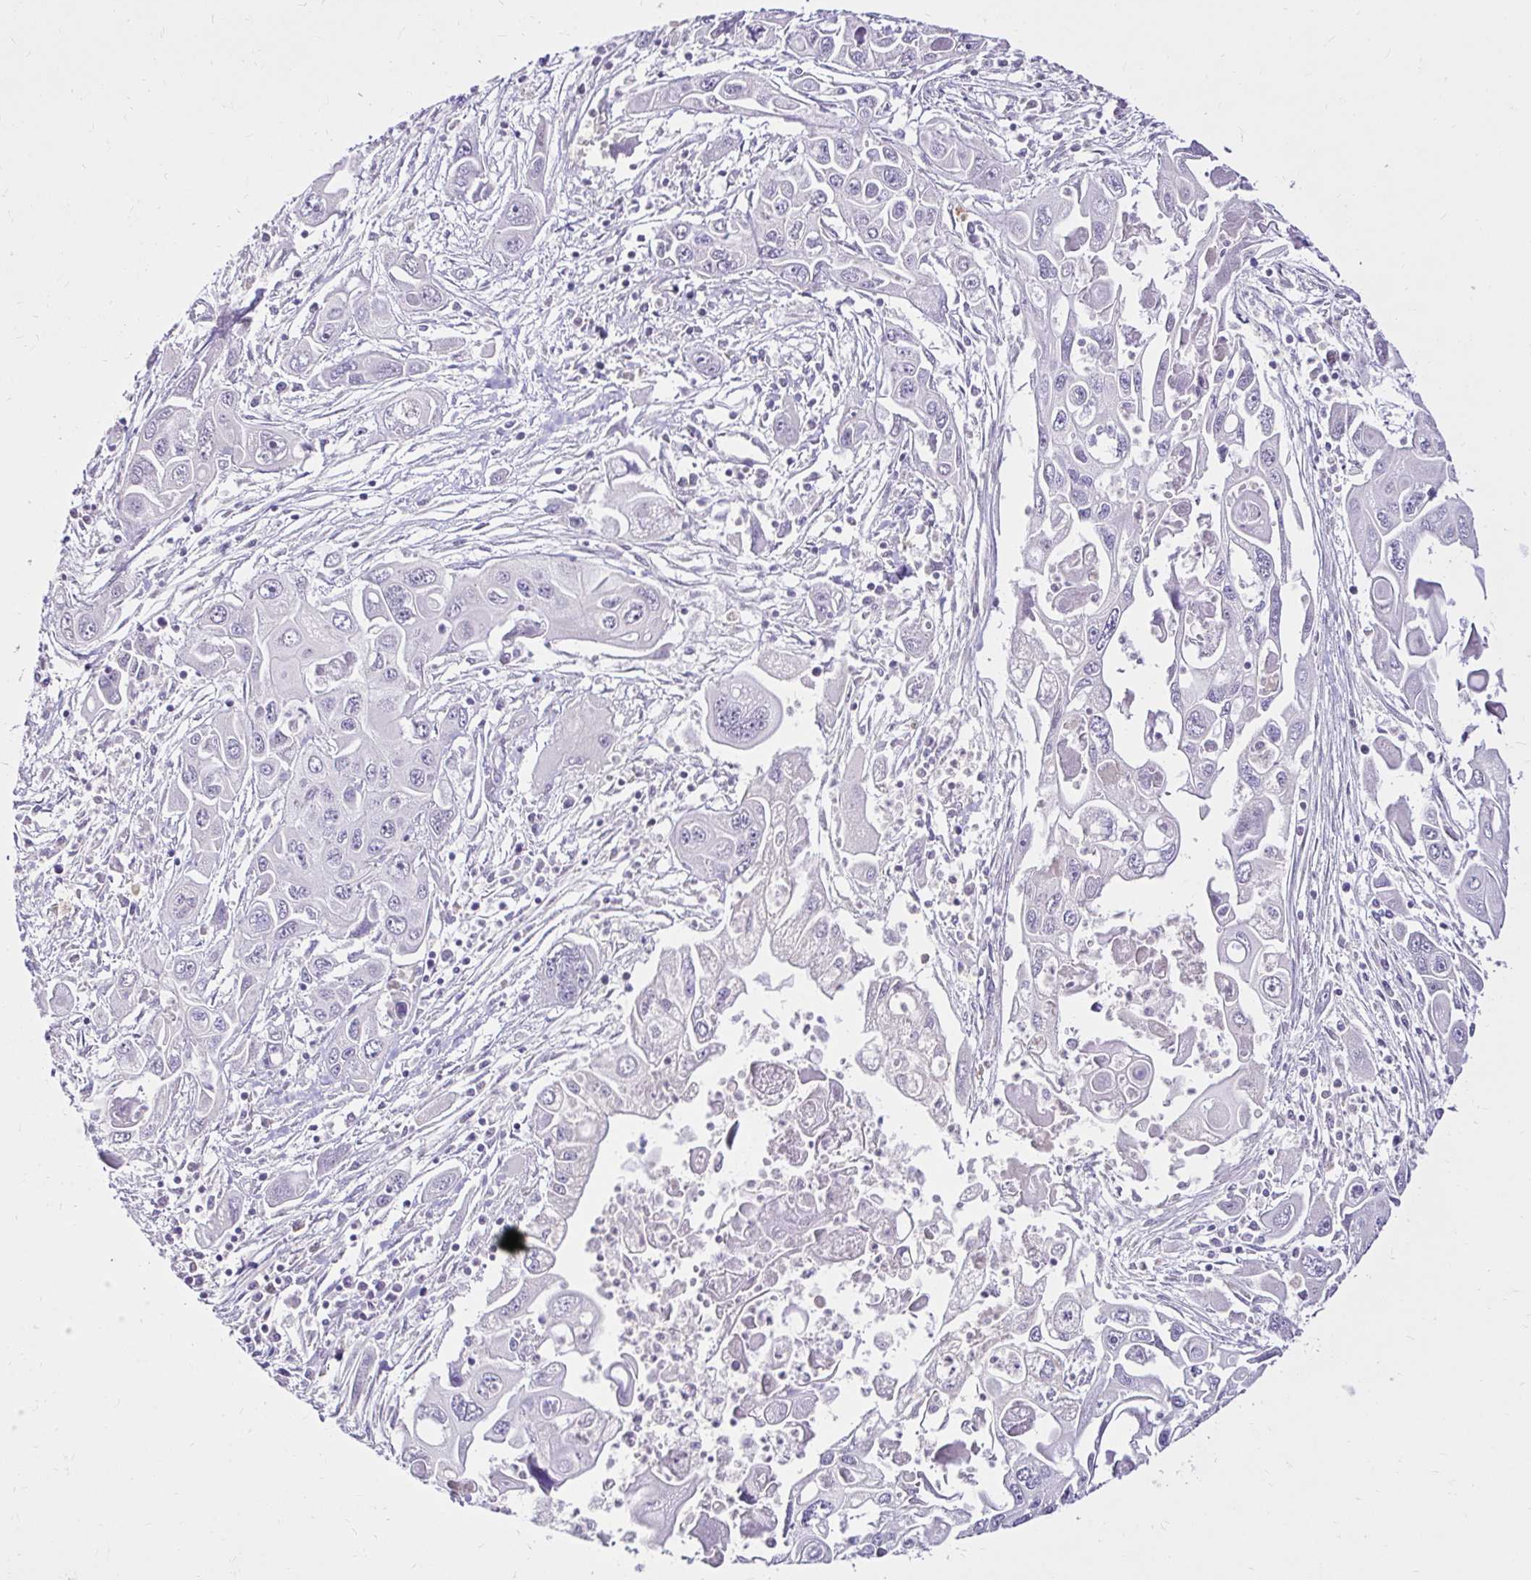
{"staining": {"intensity": "negative", "quantity": "none", "location": "none"}, "tissue": "pancreatic cancer", "cell_type": "Tumor cells", "image_type": "cancer", "snomed": [{"axis": "morphology", "description": "Adenocarcinoma, NOS"}, {"axis": "topography", "description": "Pancreas"}], "caption": "An IHC photomicrograph of pancreatic cancer (adenocarcinoma) is shown. There is no staining in tumor cells of pancreatic cancer (adenocarcinoma).", "gene": "KIAA1210", "patient": {"sex": "male", "age": 70}}